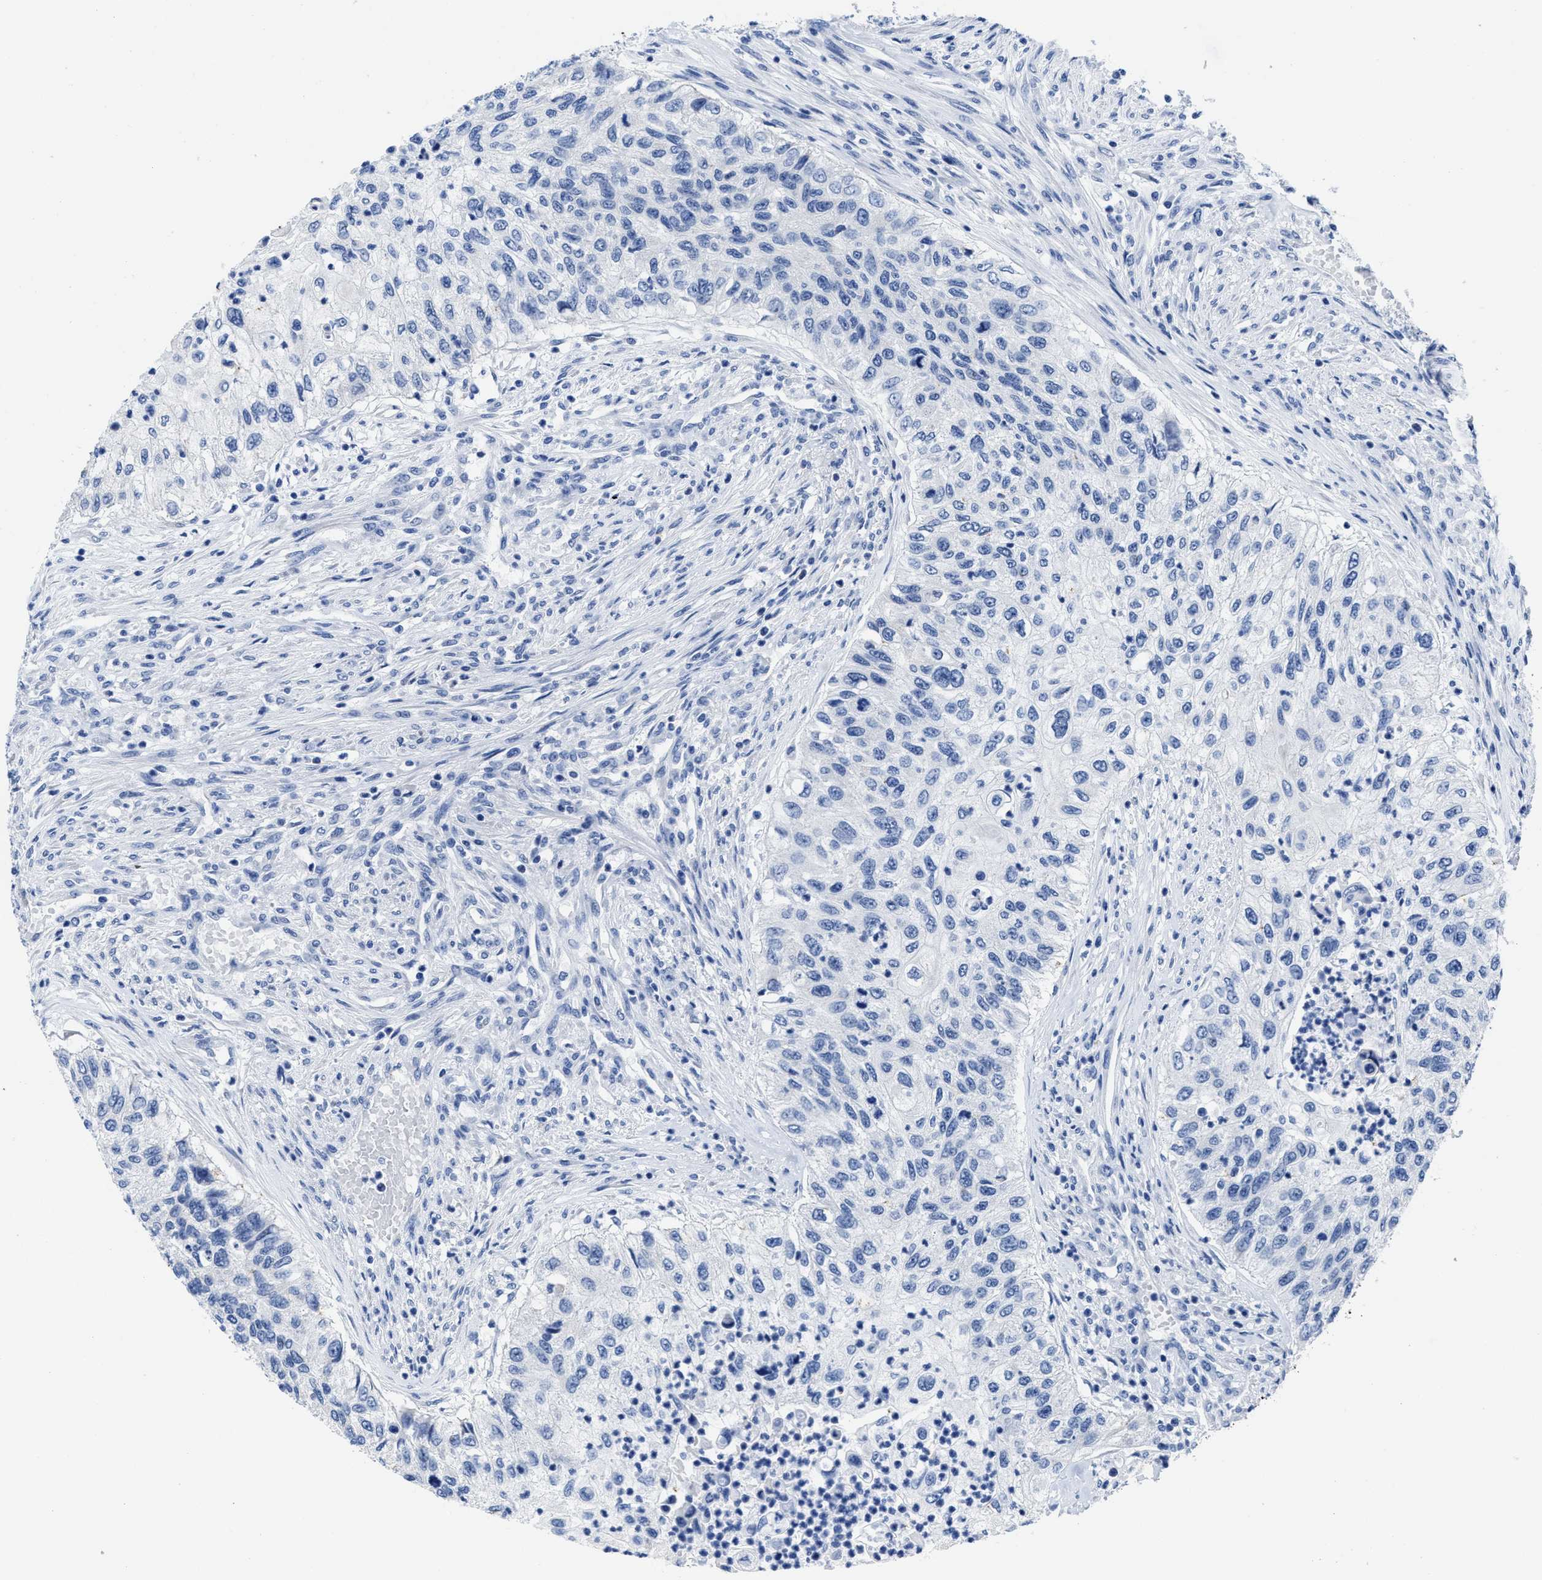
{"staining": {"intensity": "negative", "quantity": "none", "location": "none"}, "tissue": "urothelial cancer", "cell_type": "Tumor cells", "image_type": "cancer", "snomed": [{"axis": "morphology", "description": "Urothelial carcinoma, High grade"}, {"axis": "topography", "description": "Urinary bladder"}], "caption": "High magnification brightfield microscopy of high-grade urothelial carcinoma stained with DAB (3,3'-diaminobenzidine) (brown) and counterstained with hematoxylin (blue): tumor cells show no significant positivity.", "gene": "HOOK1", "patient": {"sex": "female", "age": 60}}